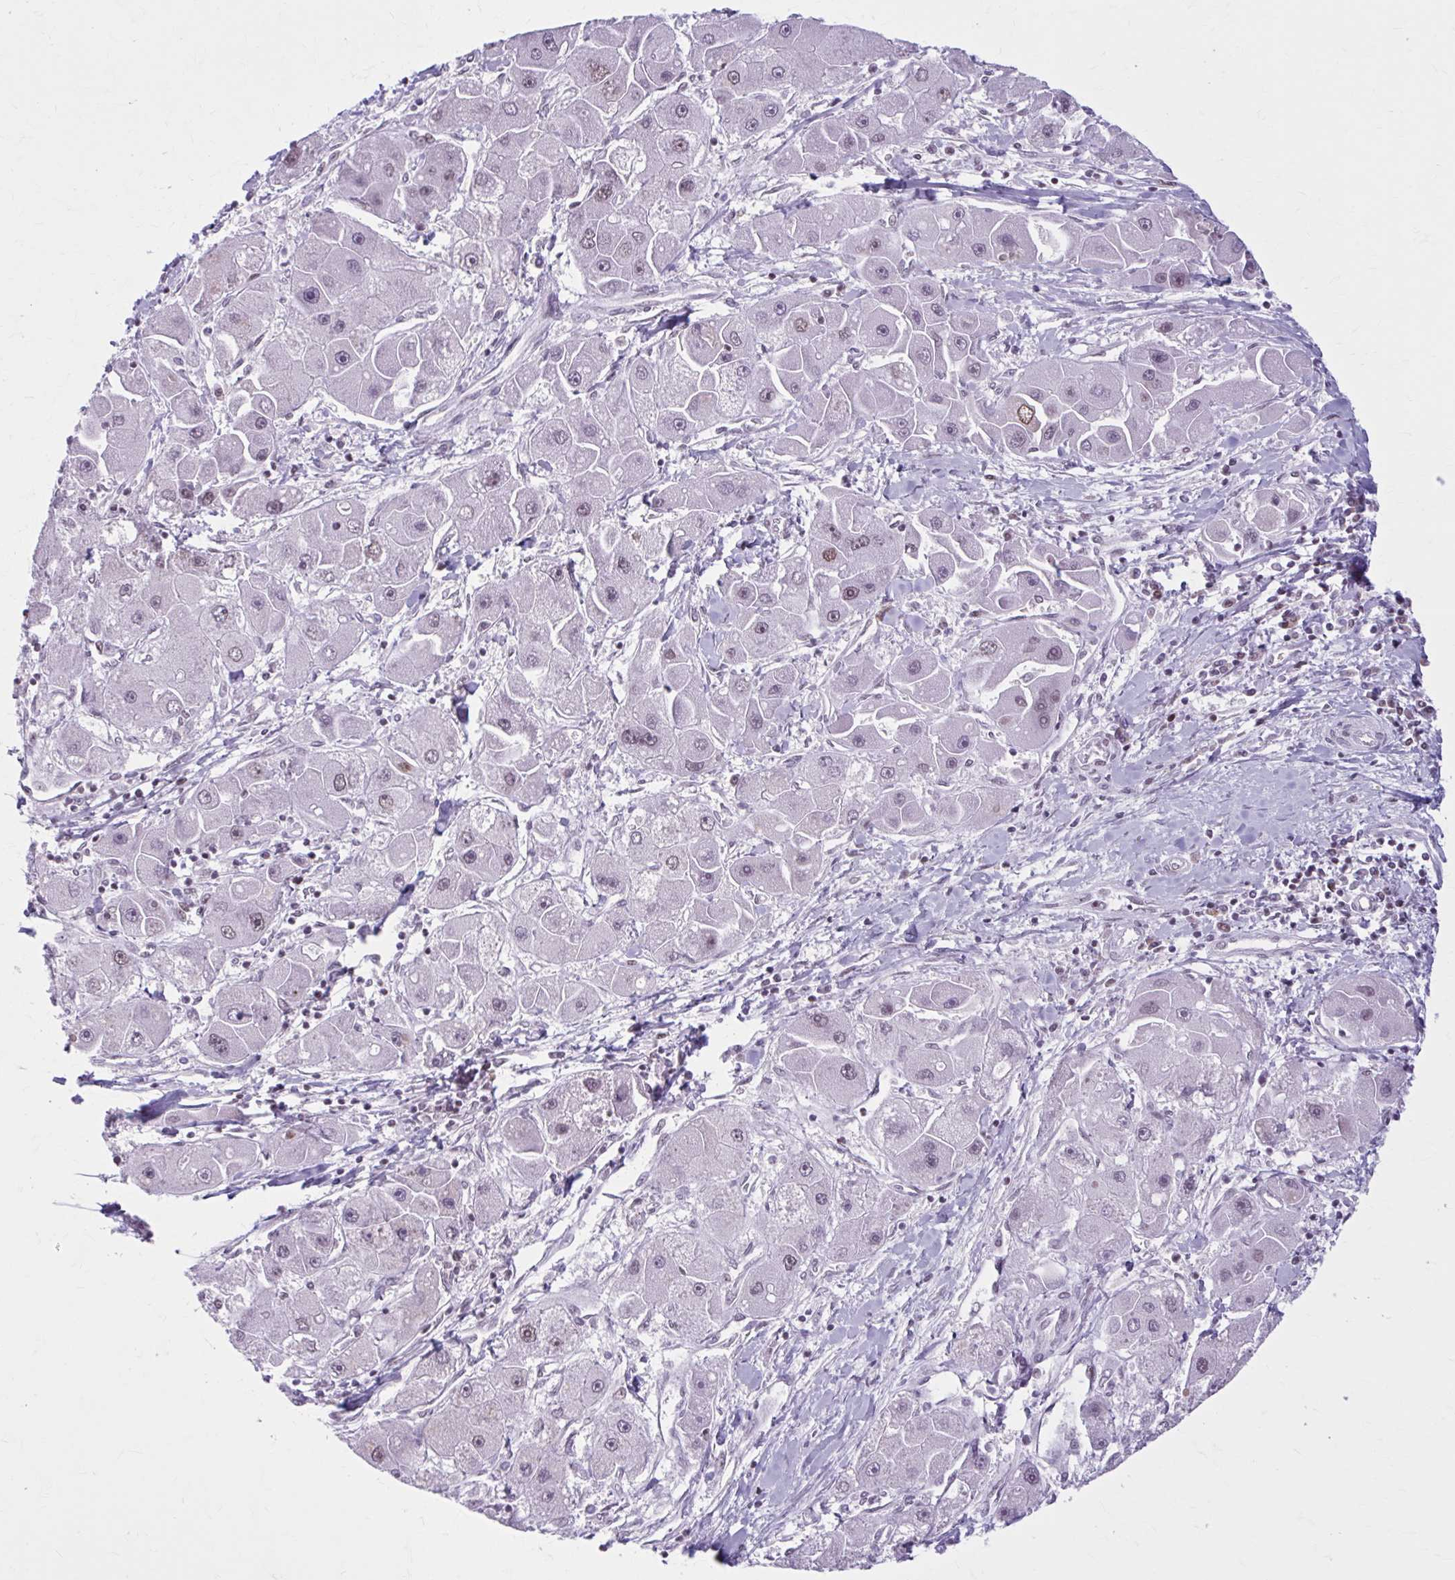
{"staining": {"intensity": "weak", "quantity": "25%-75%", "location": "nuclear"}, "tissue": "liver cancer", "cell_type": "Tumor cells", "image_type": "cancer", "snomed": [{"axis": "morphology", "description": "Carcinoma, Hepatocellular, NOS"}, {"axis": "topography", "description": "Liver"}], "caption": "Immunohistochemical staining of liver cancer (hepatocellular carcinoma) reveals weak nuclear protein staining in approximately 25%-75% of tumor cells.", "gene": "PABIR1", "patient": {"sex": "male", "age": 24}}